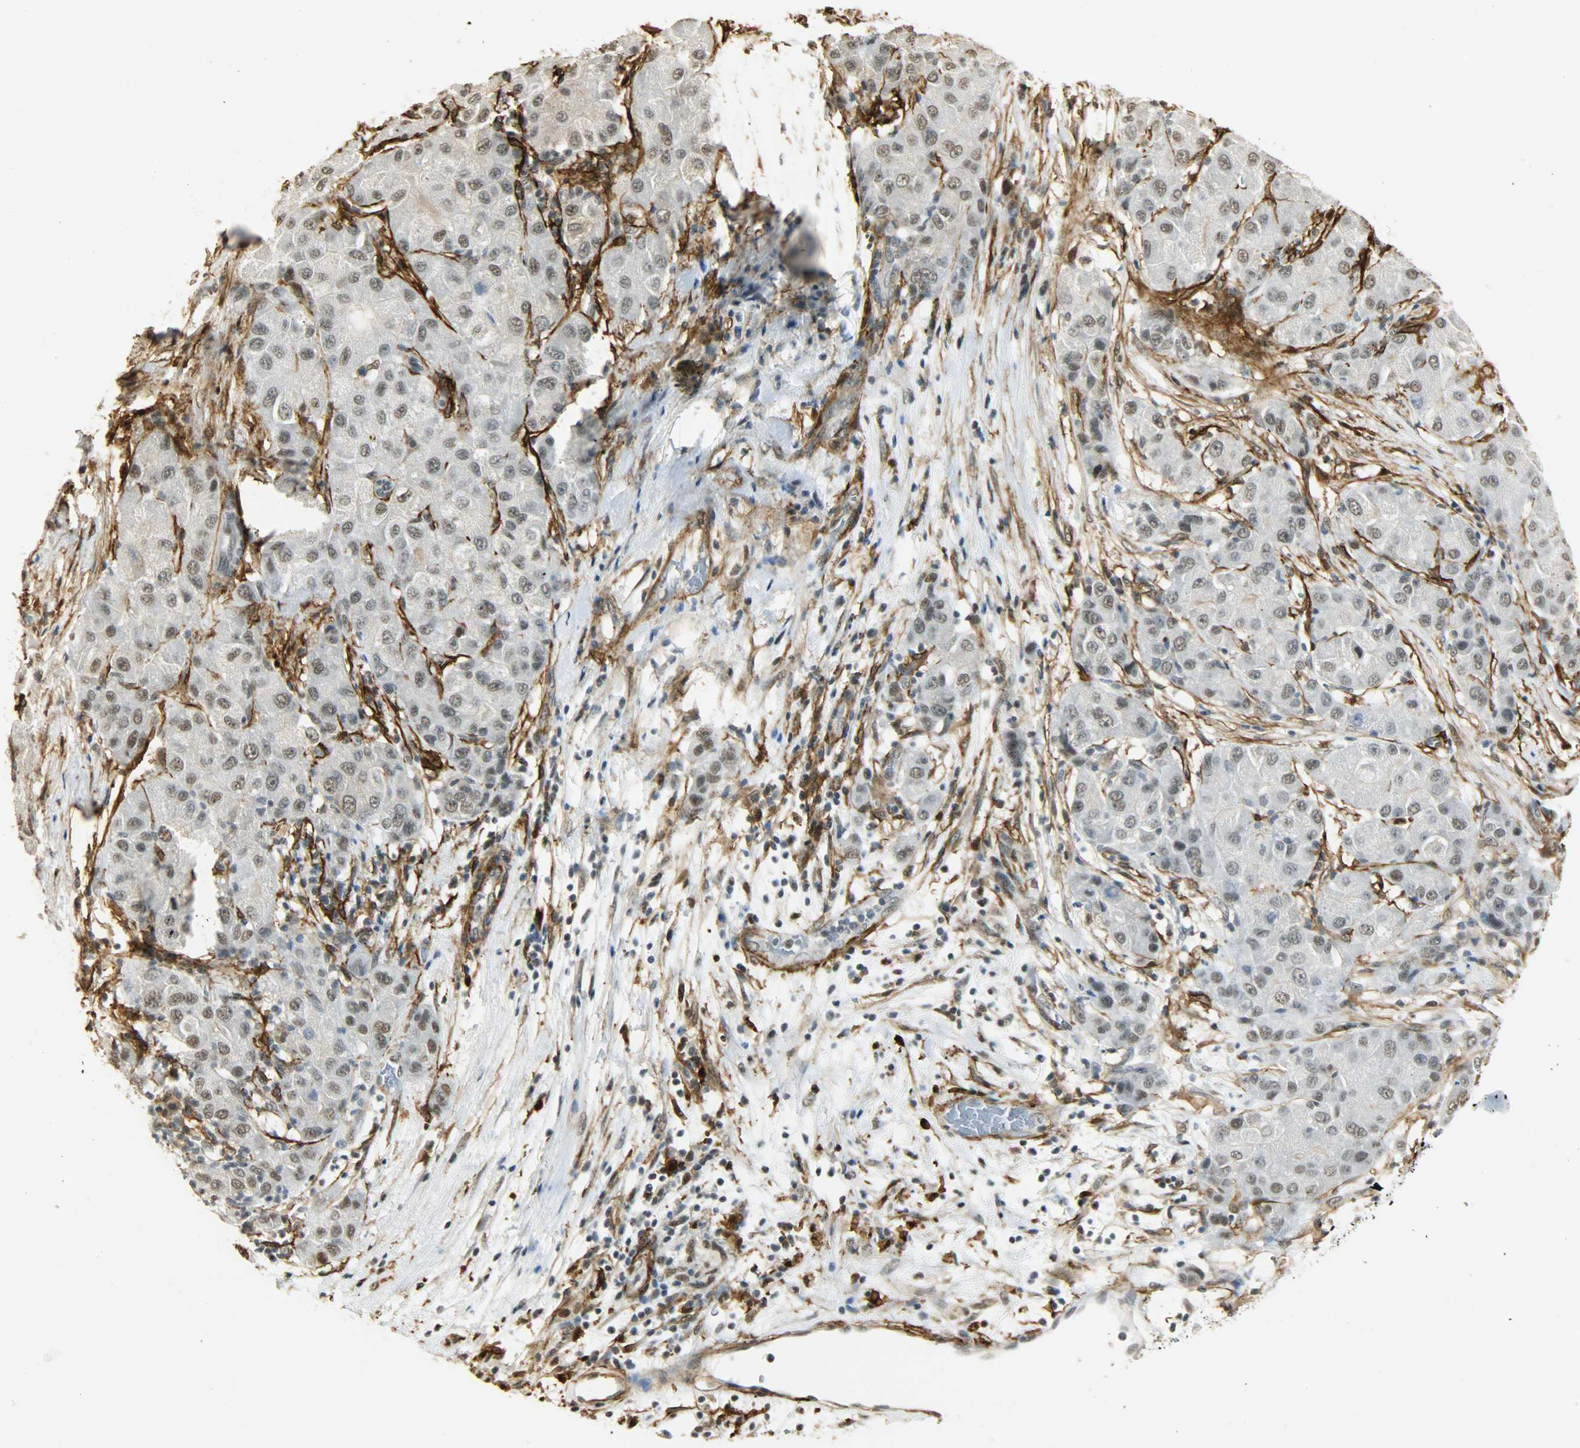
{"staining": {"intensity": "weak", "quantity": ">75%", "location": "nuclear"}, "tissue": "liver cancer", "cell_type": "Tumor cells", "image_type": "cancer", "snomed": [{"axis": "morphology", "description": "Carcinoma, Hepatocellular, NOS"}, {"axis": "topography", "description": "Liver"}], "caption": "Immunohistochemical staining of liver hepatocellular carcinoma shows weak nuclear protein expression in approximately >75% of tumor cells.", "gene": "NGFR", "patient": {"sex": "male", "age": 80}}